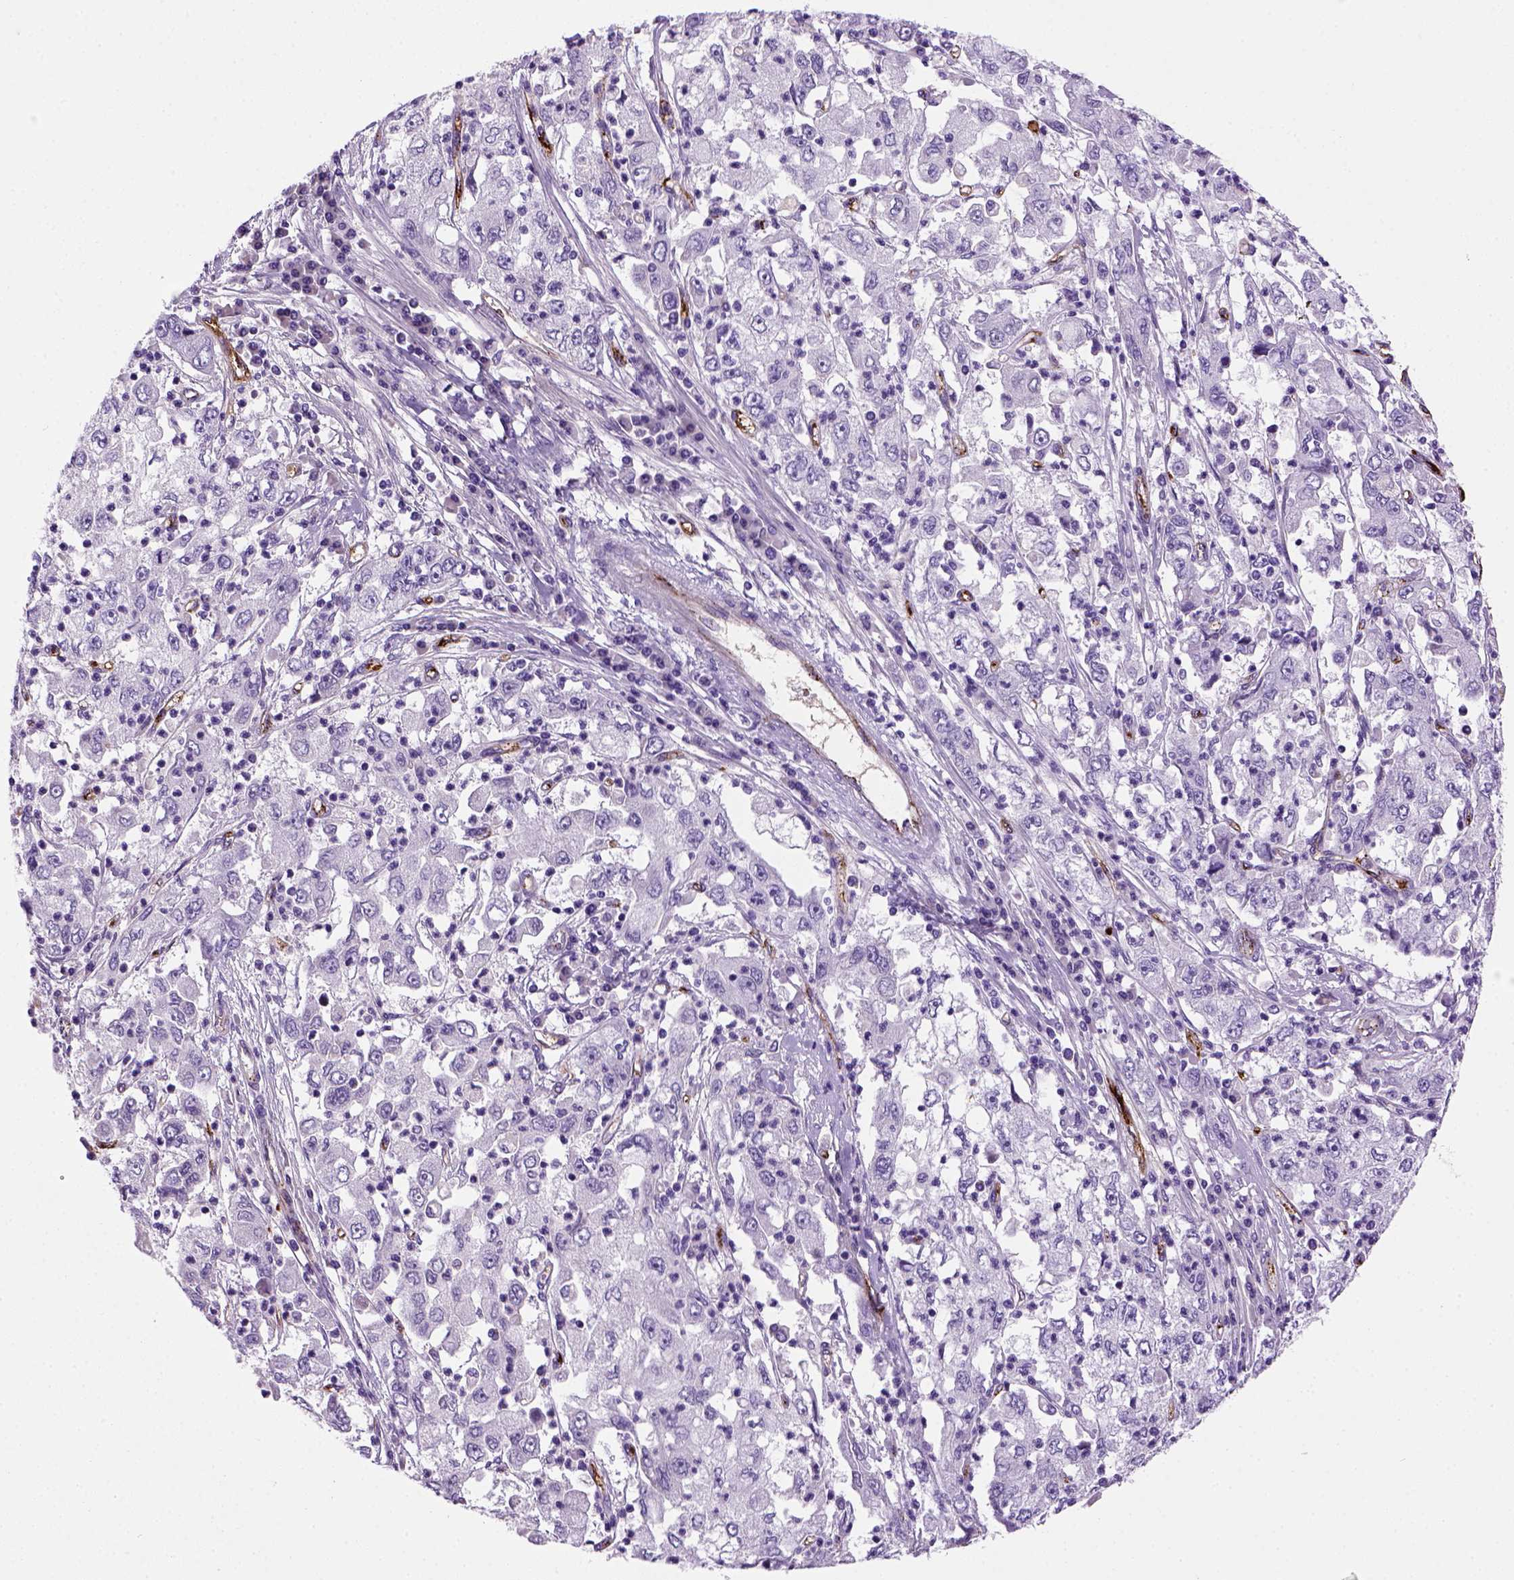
{"staining": {"intensity": "negative", "quantity": "none", "location": "none"}, "tissue": "cervical cancer", "cell_type": "Tumor cells", "image_type": "cancer", "snomed": [{"axis": "morphology", "description": "Squamous cell carcinoma, NOS"}, {"axis": "topography", "description": "Cervix"}], "caption": "Immunohistochemistry photomicrograph of cervical cancer stained for a protein (brown), which exhibits no positivity in tumor cells.", "gene": "VWF", "patient": {"sex": "female", "age": 36}}